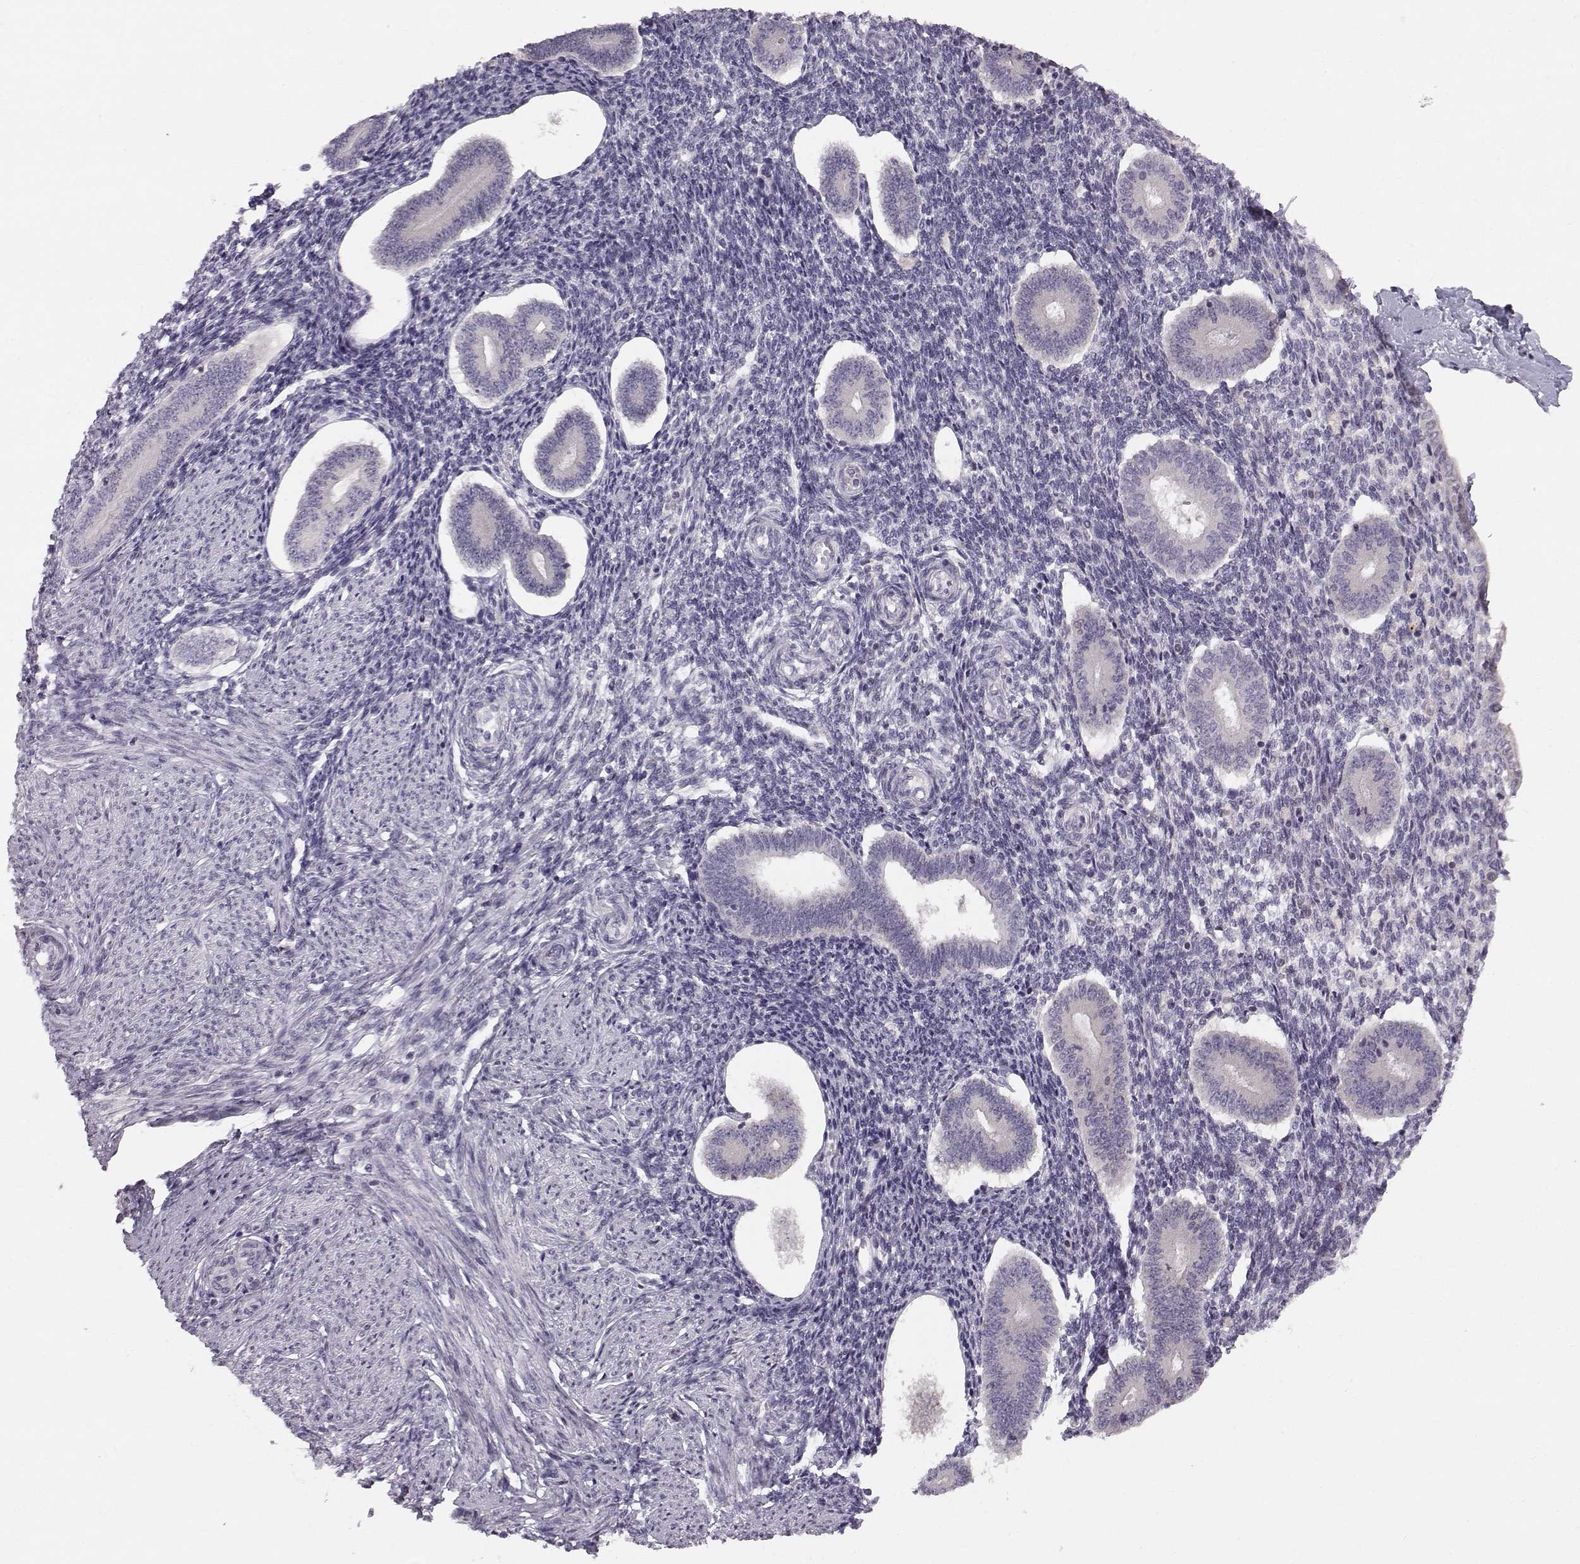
{"staining": {"intensity": "negative", "quantity": "none", "location": "none"}, "tissue": "endometrium", "cell_type": "Cells in endometrial stroma", "image_type": "normal", "snomed": [{"axis": "morphology", "description": "Normal tissue, NOS"}, {"axis": "topography", "description": "Endometrium"}], "caption": "A high-resolution micrograph shows immunohistochemistry staining of benign endometrium, which displays no significant staining in cells in endometrial stroma. The staining is performed using DAB (3,3'-diaminobenzidine) brown chromogen with nuclei counter-stained in using hematoxylin.", "gene": "ACSL6", "patient": {"sex": "female", "age": 40}}